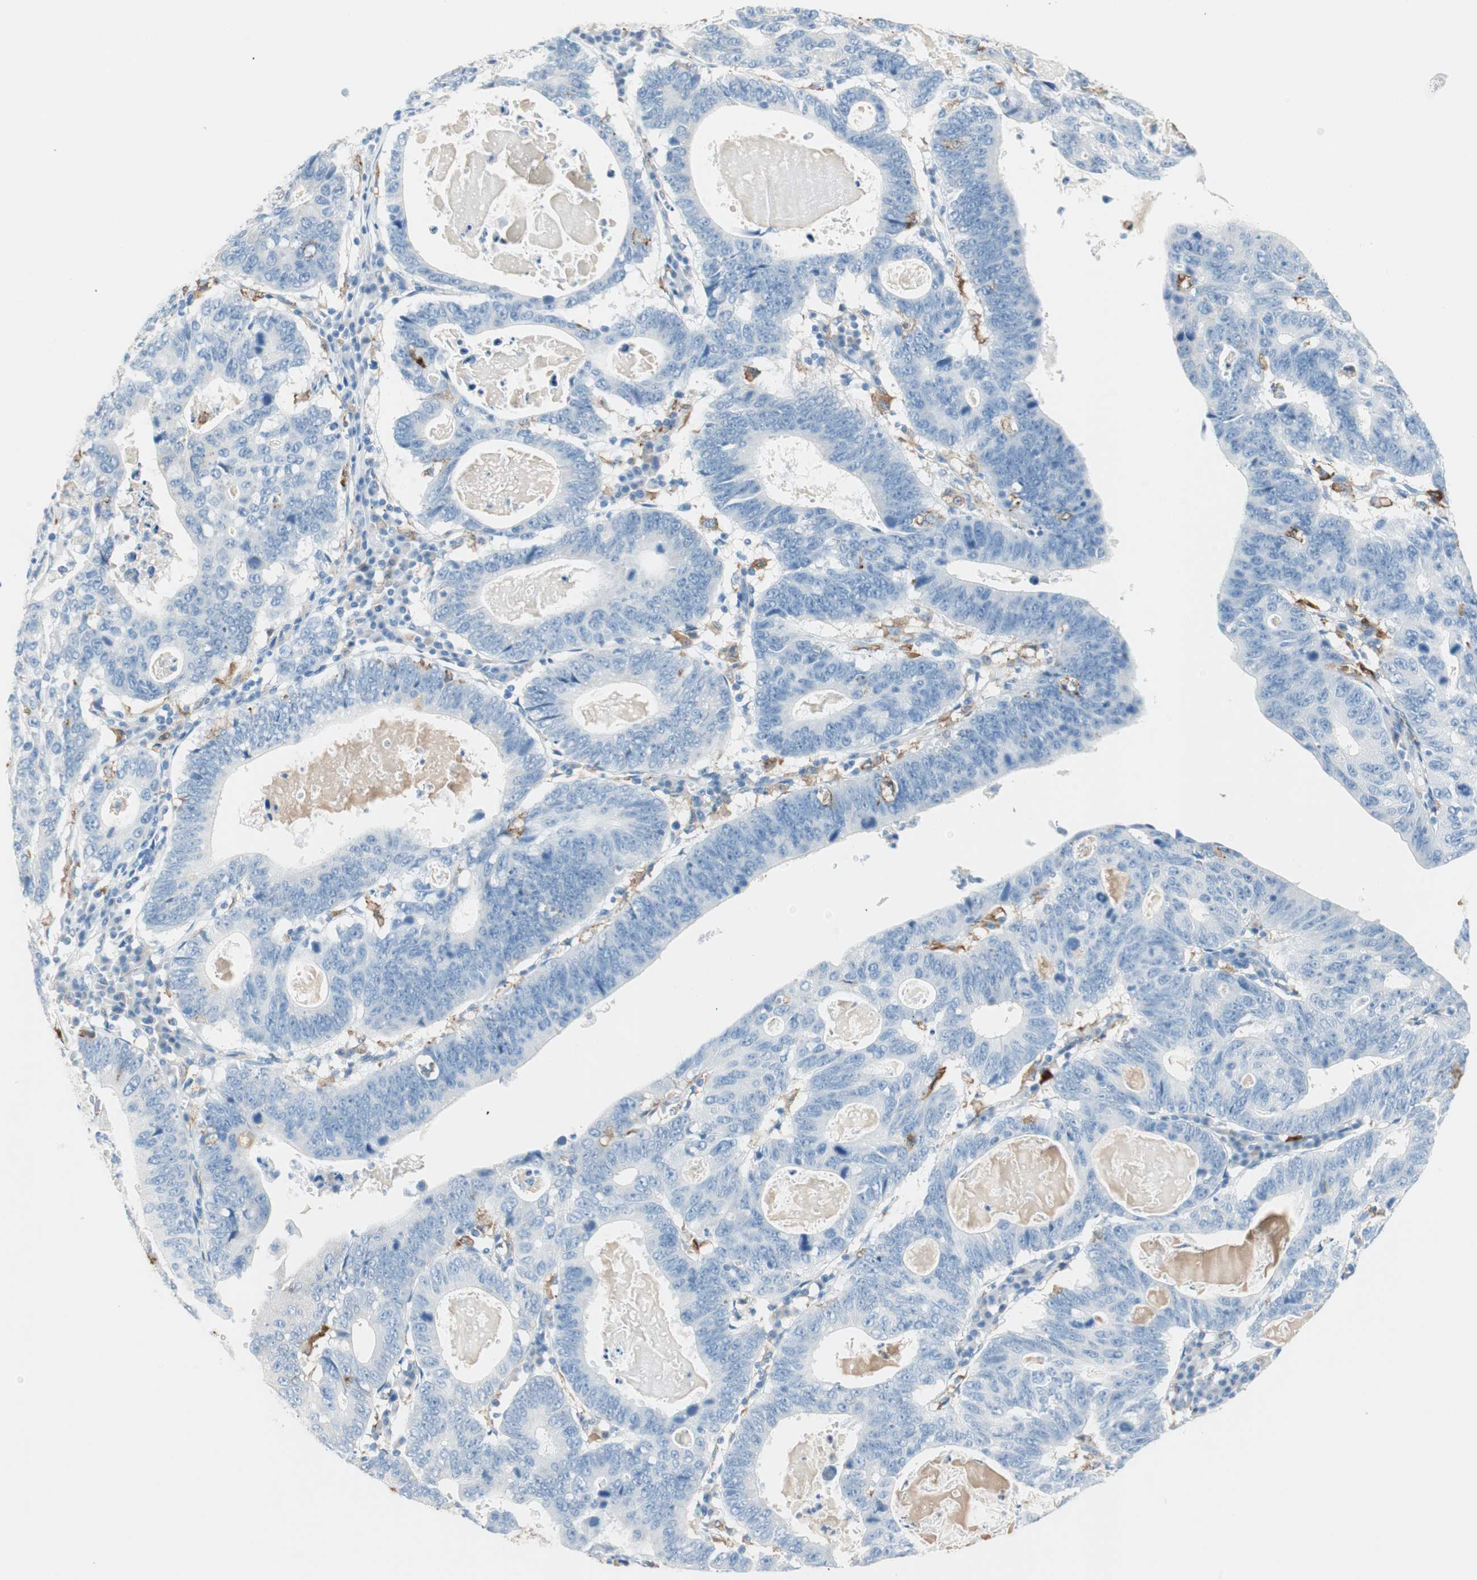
{"staining": {"intensity": "negative", "quantity": "none", "location": "none"}, "tissue": "stomach cancer", "cell_type": "Tumor cells", "image_type": "cancer", "snomed": [{"axis": "morphology", "description": "Adenocarcinoma, NOS"}, {"axis": "topography", "description": "Stomach"}], "caption": "This photomicrograph is of stomach adenocarcinoma stained with IHC to label a protein in brown with the nuclei are counter-stained blue. There is no positivity in tumor cells.", "gene": "GLUL", "patient": {"sex": "male", "age": 59}}